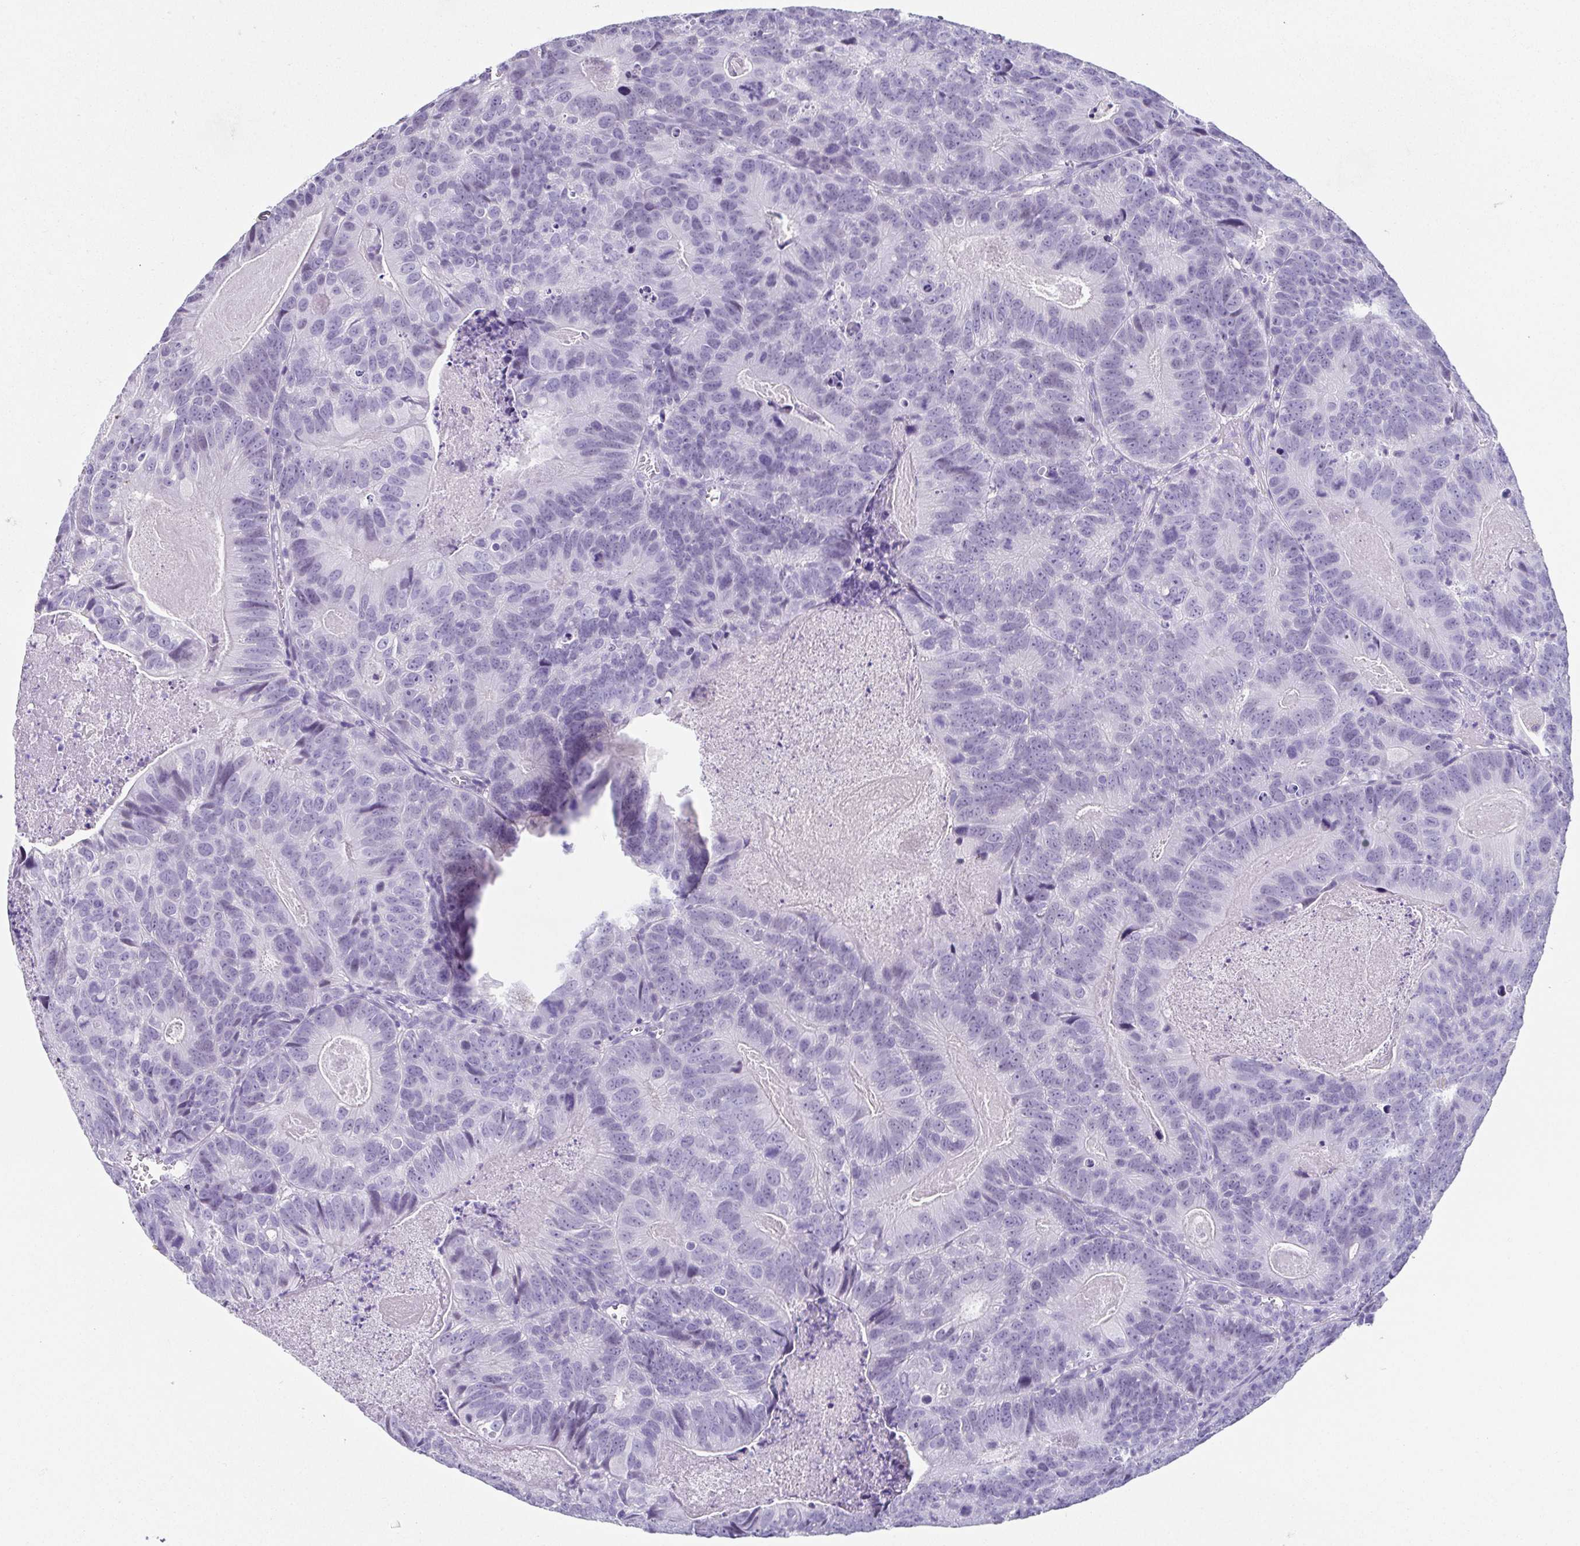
{"staining": {"intensity": "negative", "quantity": "none", "location": "none"}, "tissue": "head and neck cancer", "cell_type": "Tumor cells", "image_type": "cancer", "snomed": [{"axis": "morphology", "description": "Adenocarcinoma, NOS"}, {"axis": "topography", "description": "Head-Neck"}], "caption": "Protein analysis of adenocarcinoma (head and neck) demonstrates no significant positivity in tumor cells.", "gene": "ESX1", "patient": {"sex": "male", "age": 62}}